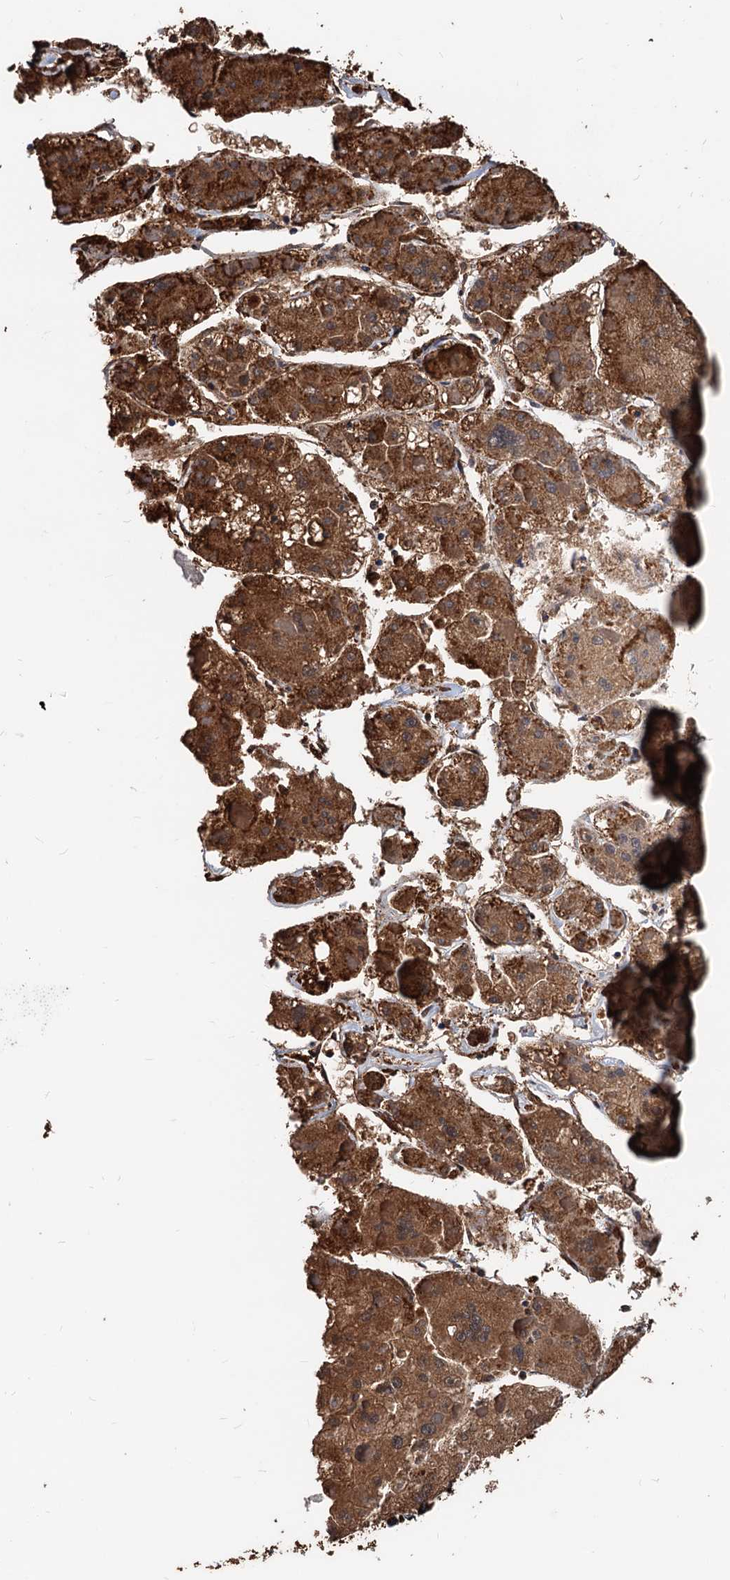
{"staining": {"intensity": "strong", "quantity": ">75%", "location": "cytoplasmic/membranous"}, "tissue": "liver cancer", "cell_type": "Tumor cells", "image_type": "cancer", "snomed": [{"axis": "morphology", "description": "Carcinoma, Hepatocellular, NOS"}, {"axis": "topography", "description": "Liver"}], "caption": "This is an image of IHC staining of liver hepatocellular carcinoma, which shows strong staining in the cytoplasmic/membranous of tumor cells.", "gene": "HSPA5", "patient": {"sex": "female", "age": 73}}